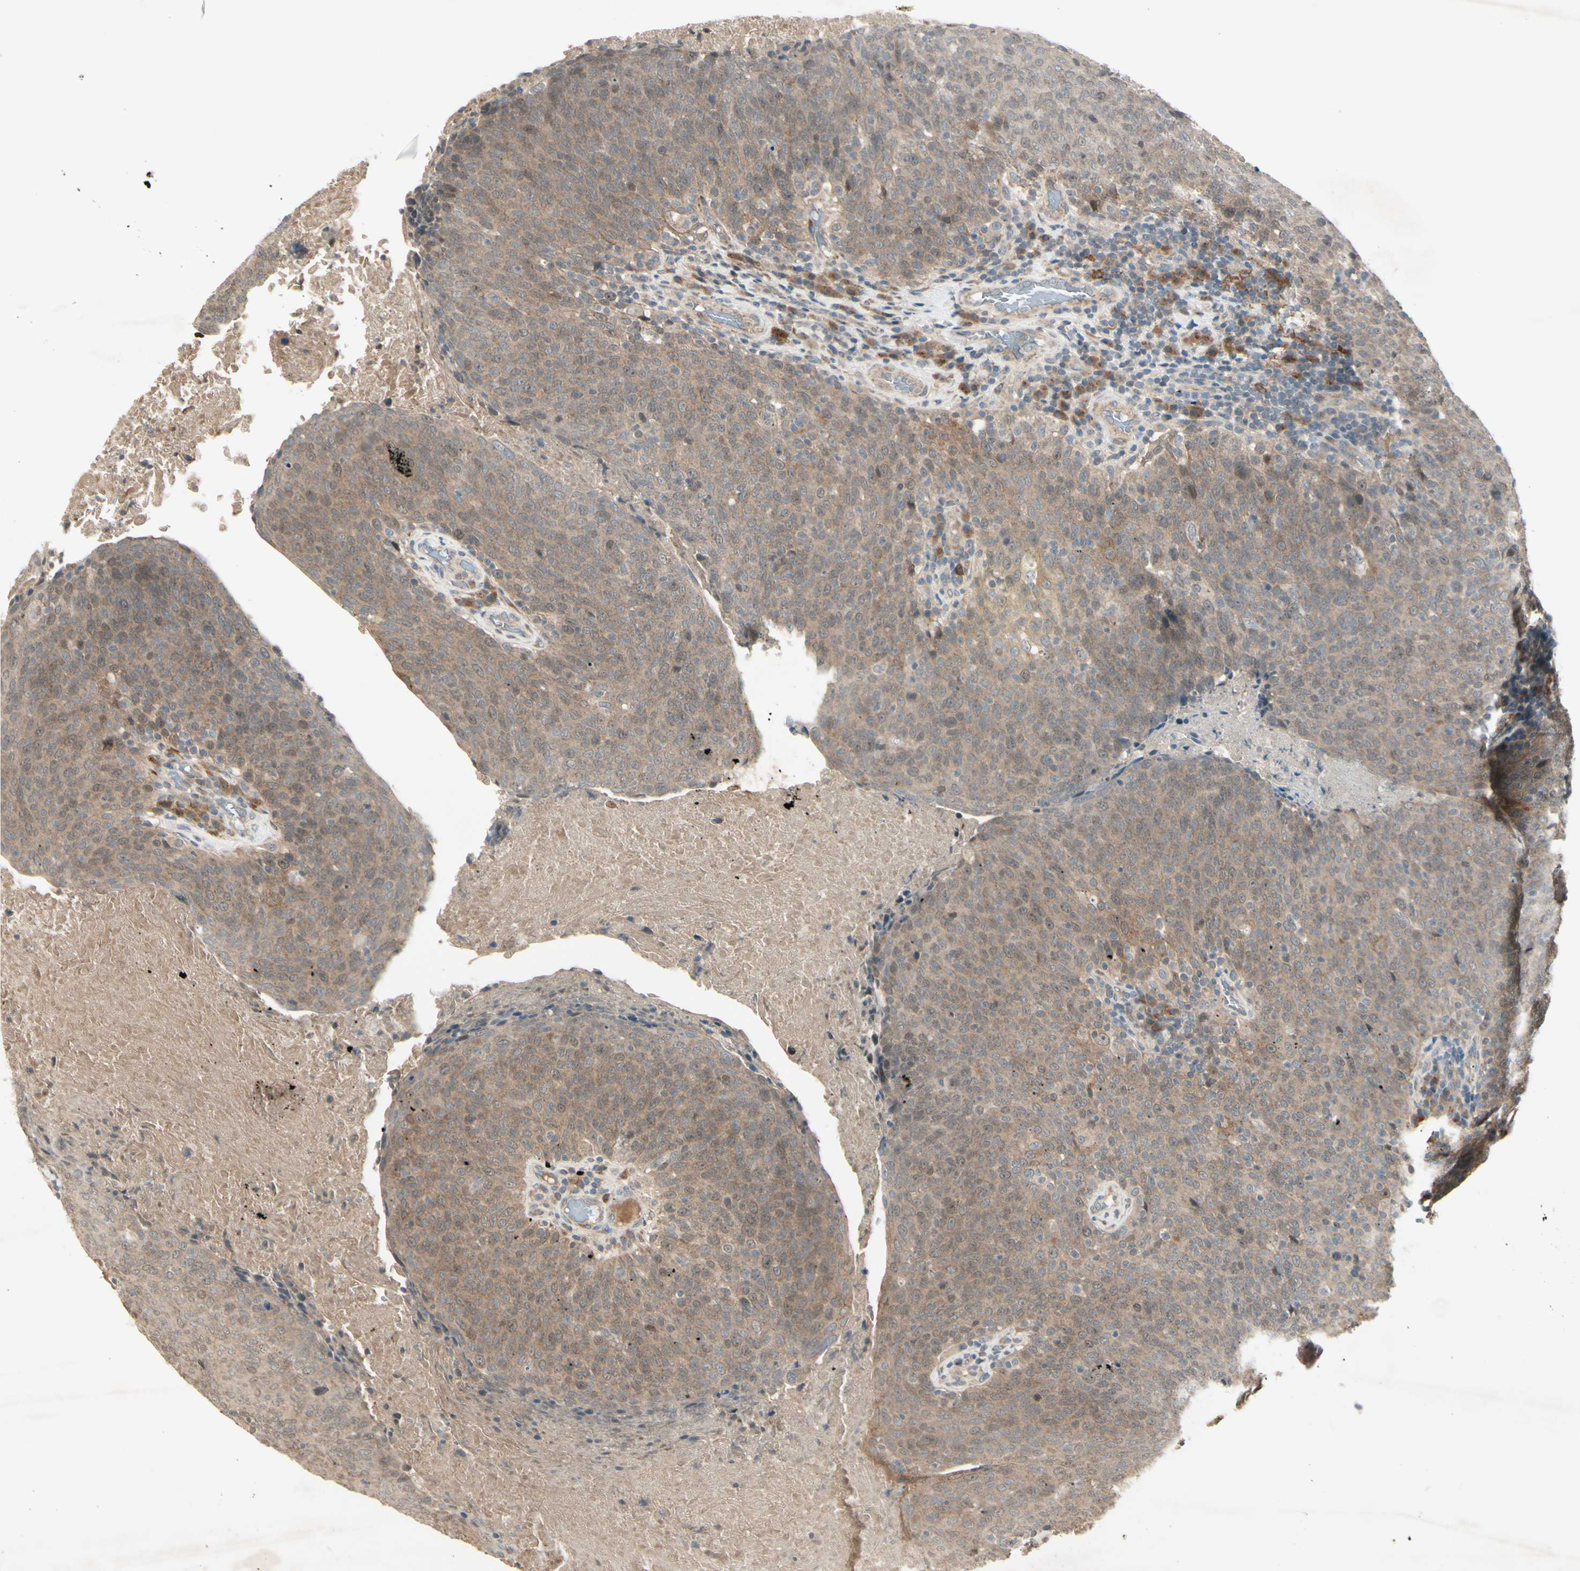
{"staining": {"intensity": "moderate", "quantity": ">75%", "location": "cytoplasmic/membranous"}, "tissue": "head and neck cancer", "cell_type": "Tumor cells", "image_type": "cancer", "snomed": [{"axis": "morphology", "description": "Squamous cell carcinoma, NOS"}, {"axis": "morphology", "description": "Squamous cell carcinoma, metastatic, NOS"}, {"axis": "topography", "description": "Lymph node"}, {"axis": "topography", "description": "Head-Neck"}], "caption": "IHC (DAB (3,3'-diaminobenzidine)) staining of human head and neck squamous cell carcinoma displays moderate cytoplasmic/membranous protein expression in about >75% of tumor cells.", "gene": "FHDC1", "patient": {"sex": "male", "age": 62}}